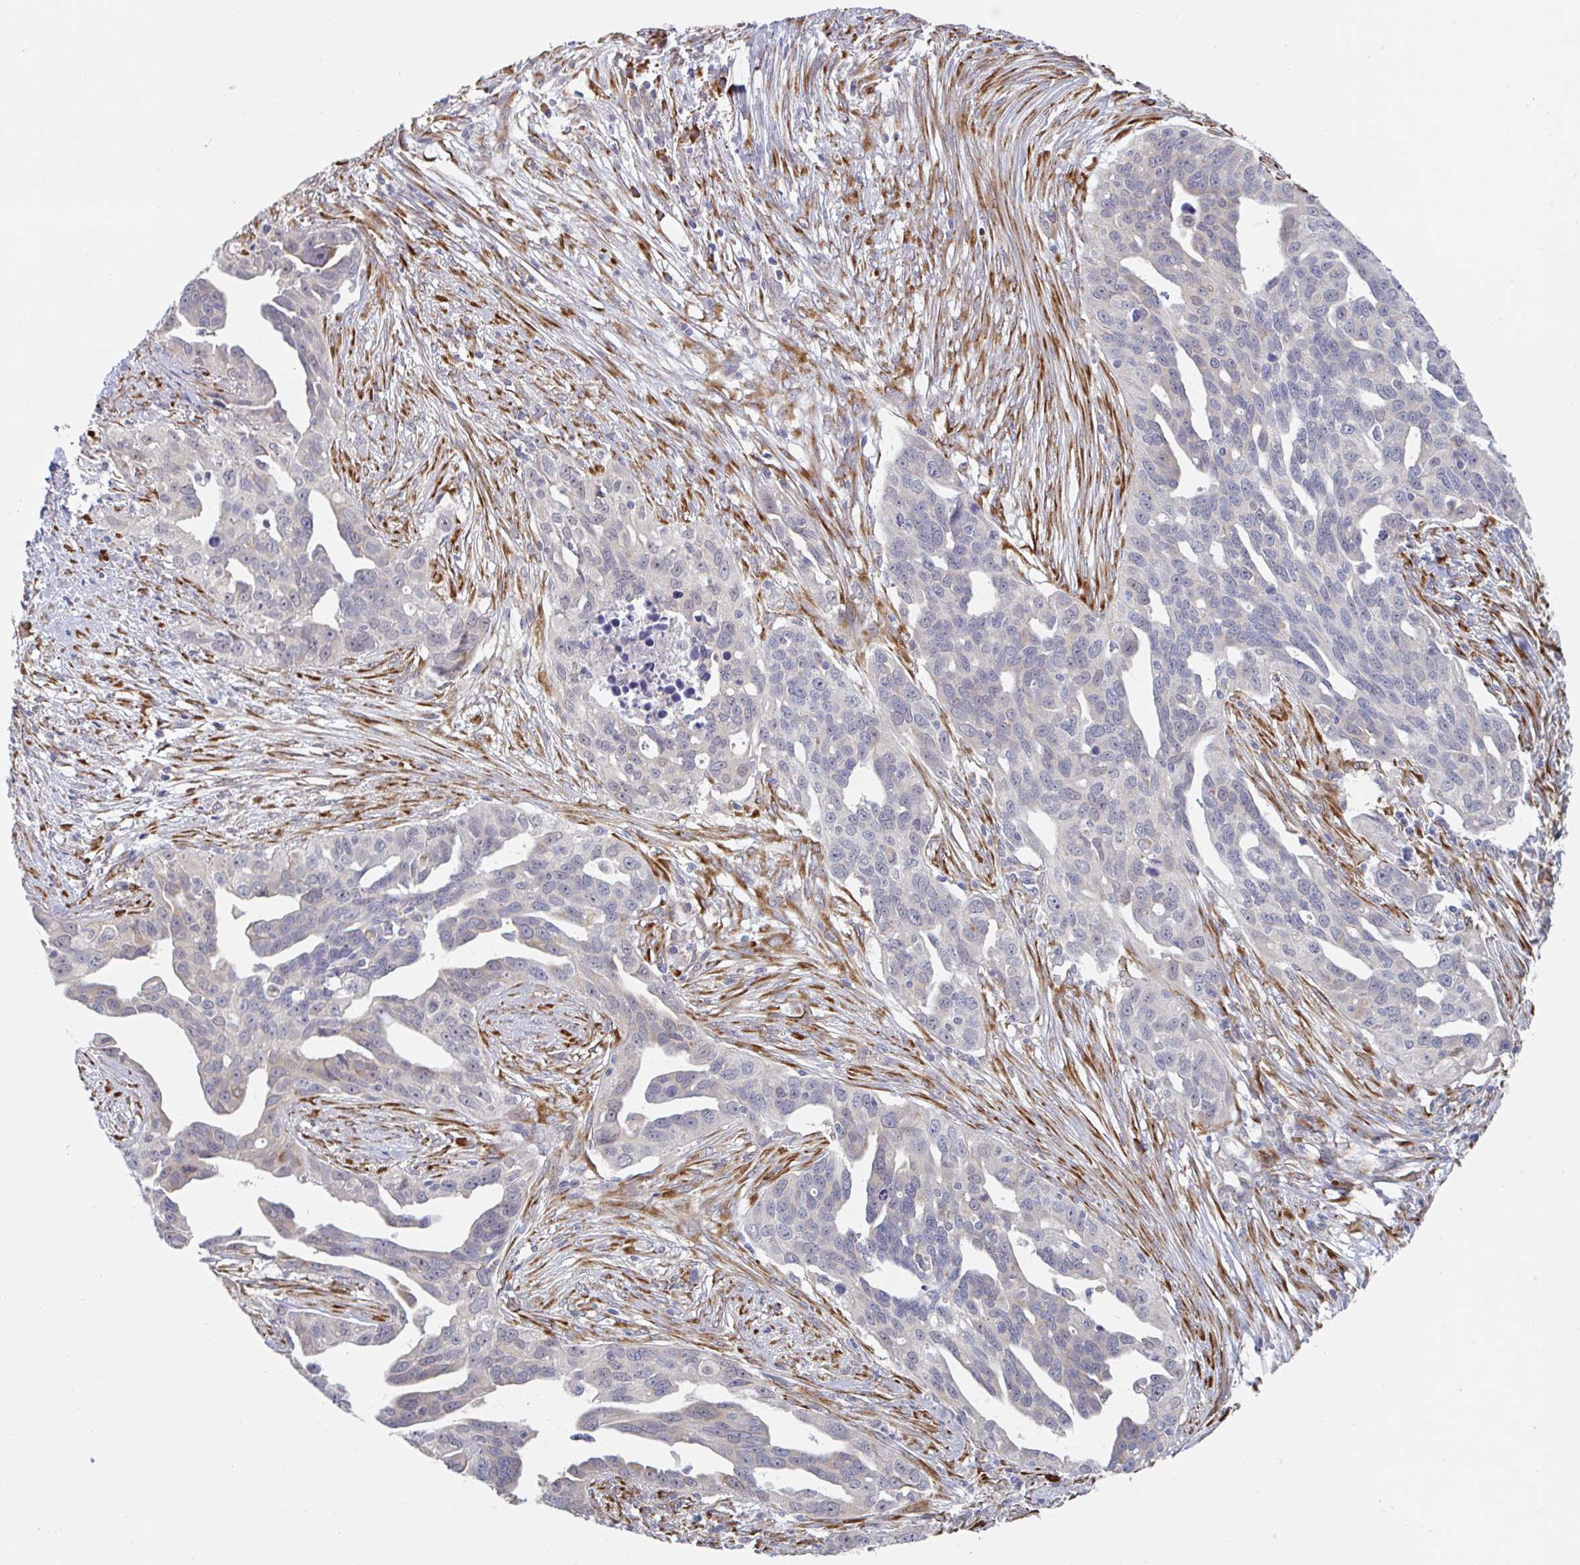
{"staining": {"intensity": "negative", "quantity": "none", "location": "none"}, "tissue": "ovarian cancer", "cell_type": "Tumor cells", "image_type": "cancer", "snomed": [{"axis": "morphology", "description": "Carcinoma, endometroid"}, {"axis": "morphology", "description": "Cystadenocarcinoma, serous, NOS"}, {"axis": "topography", "description": "Ovary"}], "caption": "DAB immunohistochemical staining of human ovarian cancer demonstrates no significant staining in tumor cells.", "gene": "TRAPPC10", "patient": {"sex": "female", "age": 45}}